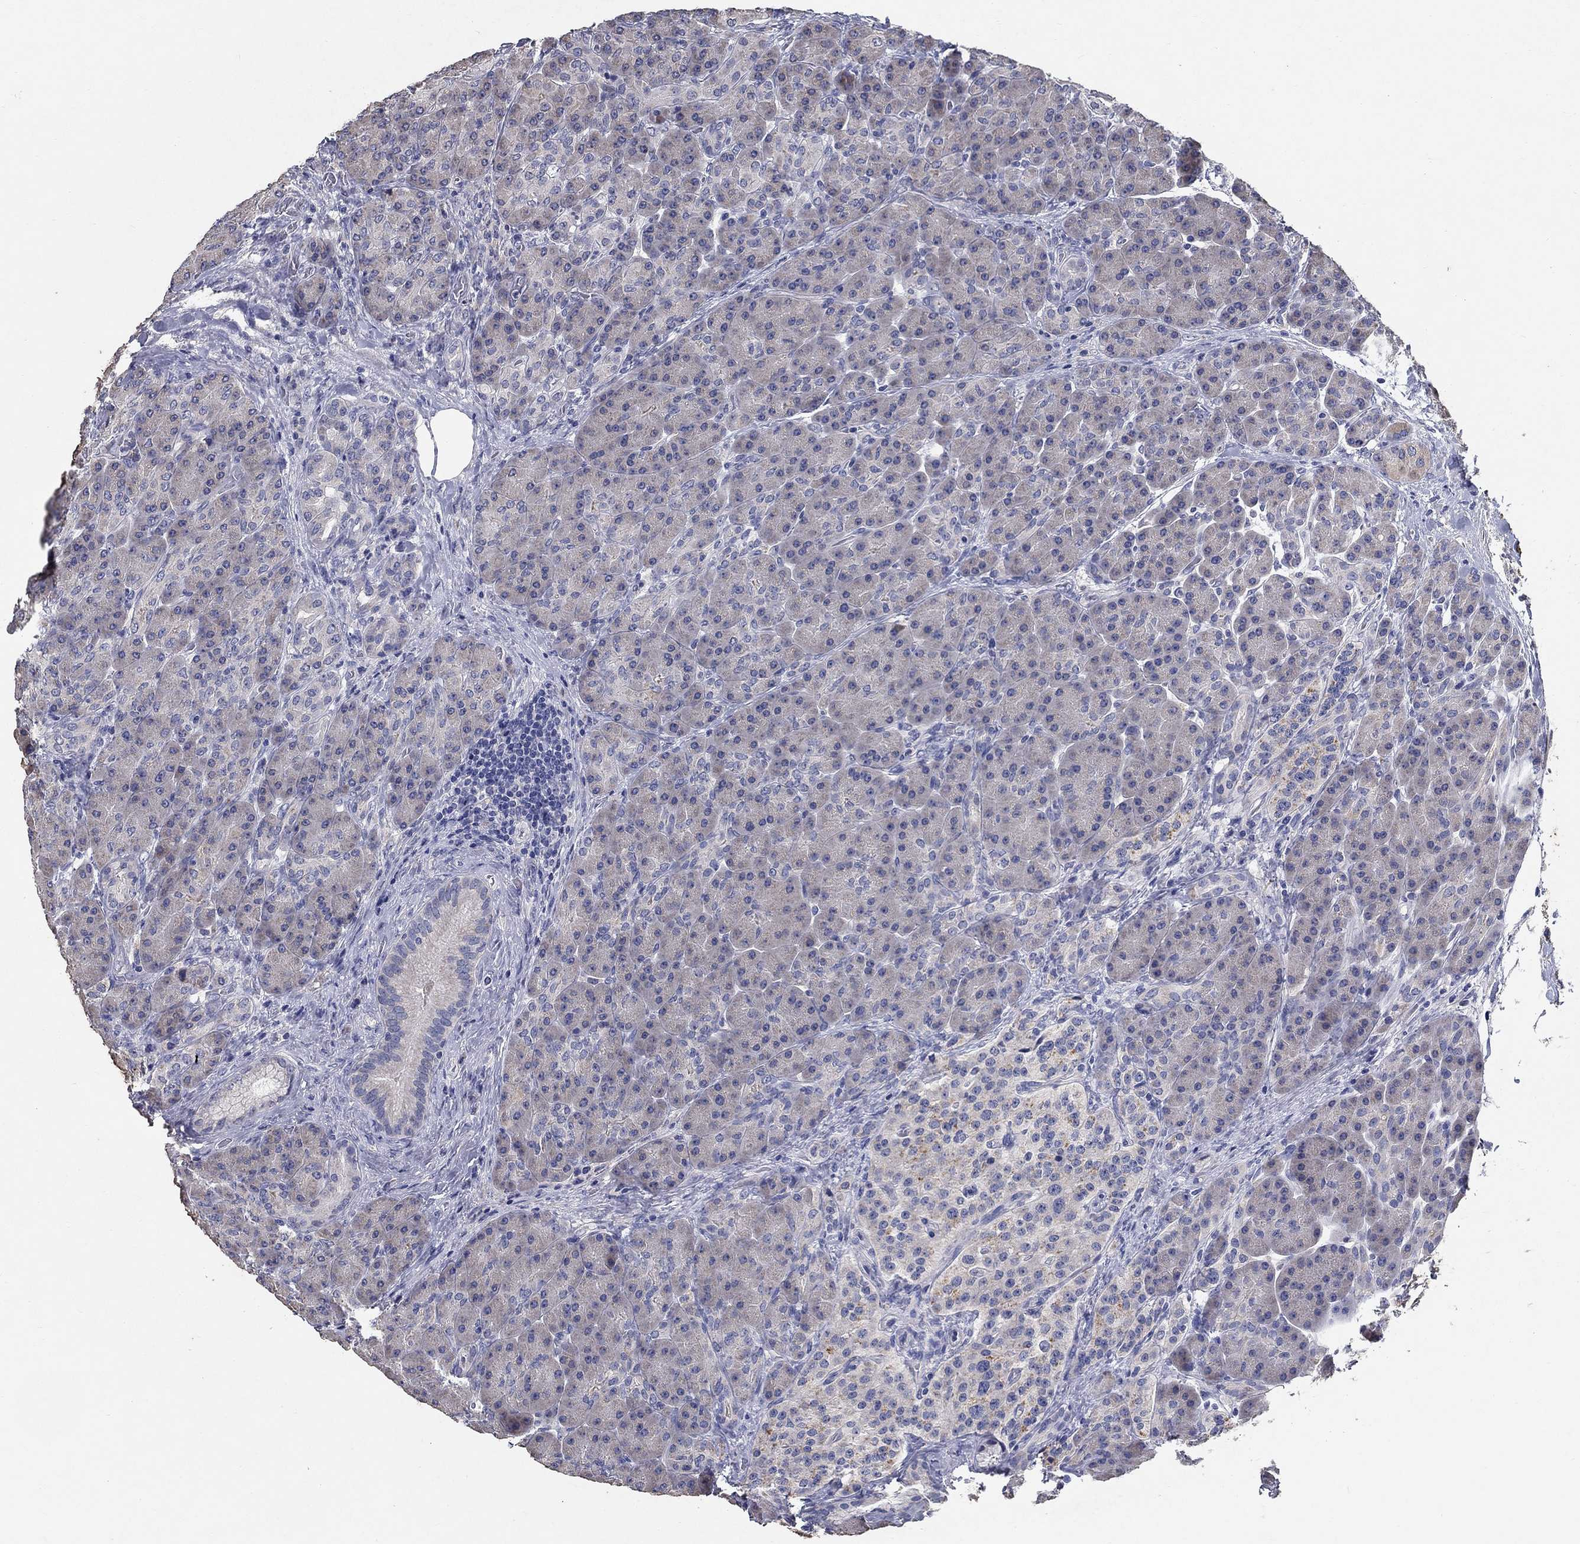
{"staining": {"intensity": "weak", "quantity": "<25%", "location": "cytoplasmic/membranous"}, "tissue": "pancreas", "cell_type": "Exocrine glandular cells", "image_type": "normal", "snomed": [{"axis": "morphology", "description": "Normal tissue, NOS"}, {"axis": "topography", "description": "Pancreas"}], "caption": "An immunohistochemistry (IHC) image of normal pancreas is shown. There is no staining in exocrine glandular cells of pancreas.", "gene": "PROZ", "patient": {"sex": "male", "age": 70}}